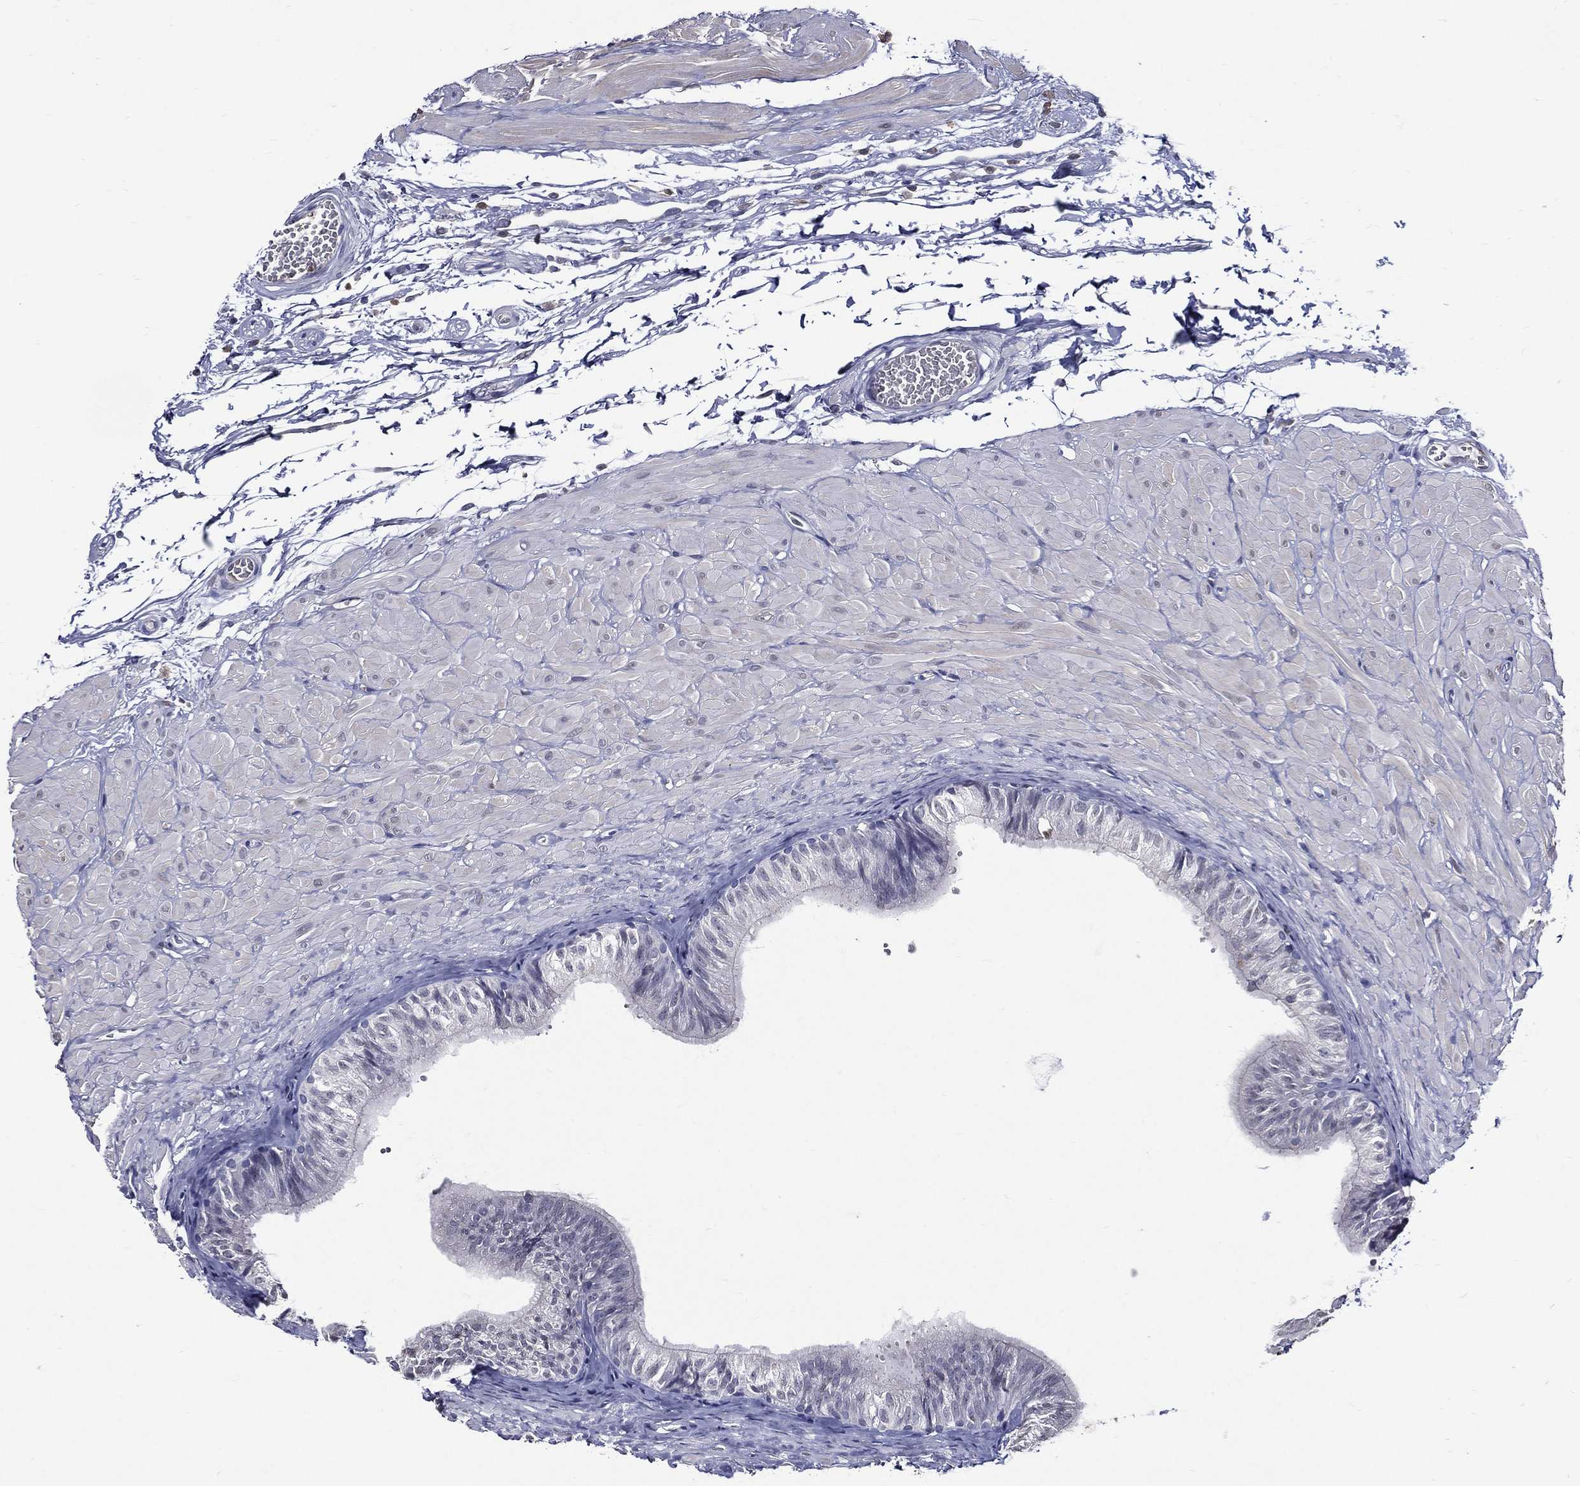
{"staining": {"intensity": "negative", "quantity": "none", "location": "none"}, "tissue": "epididymis", "cell_type": "Glandular cells", "image_type": "normal", "snomed": [{"axis": "morphology", "description": "Normal tissue, NOS"}, {"axis": "topography", "description": "Epididymis"}, {"axis": "topography", "description": "Vas deferens"}], "caption": "The micrograph reveals no significant staining in glandular cells of epididymis.", "gene": "GPR171", "patient": {"sex": "male", "age": 23}}